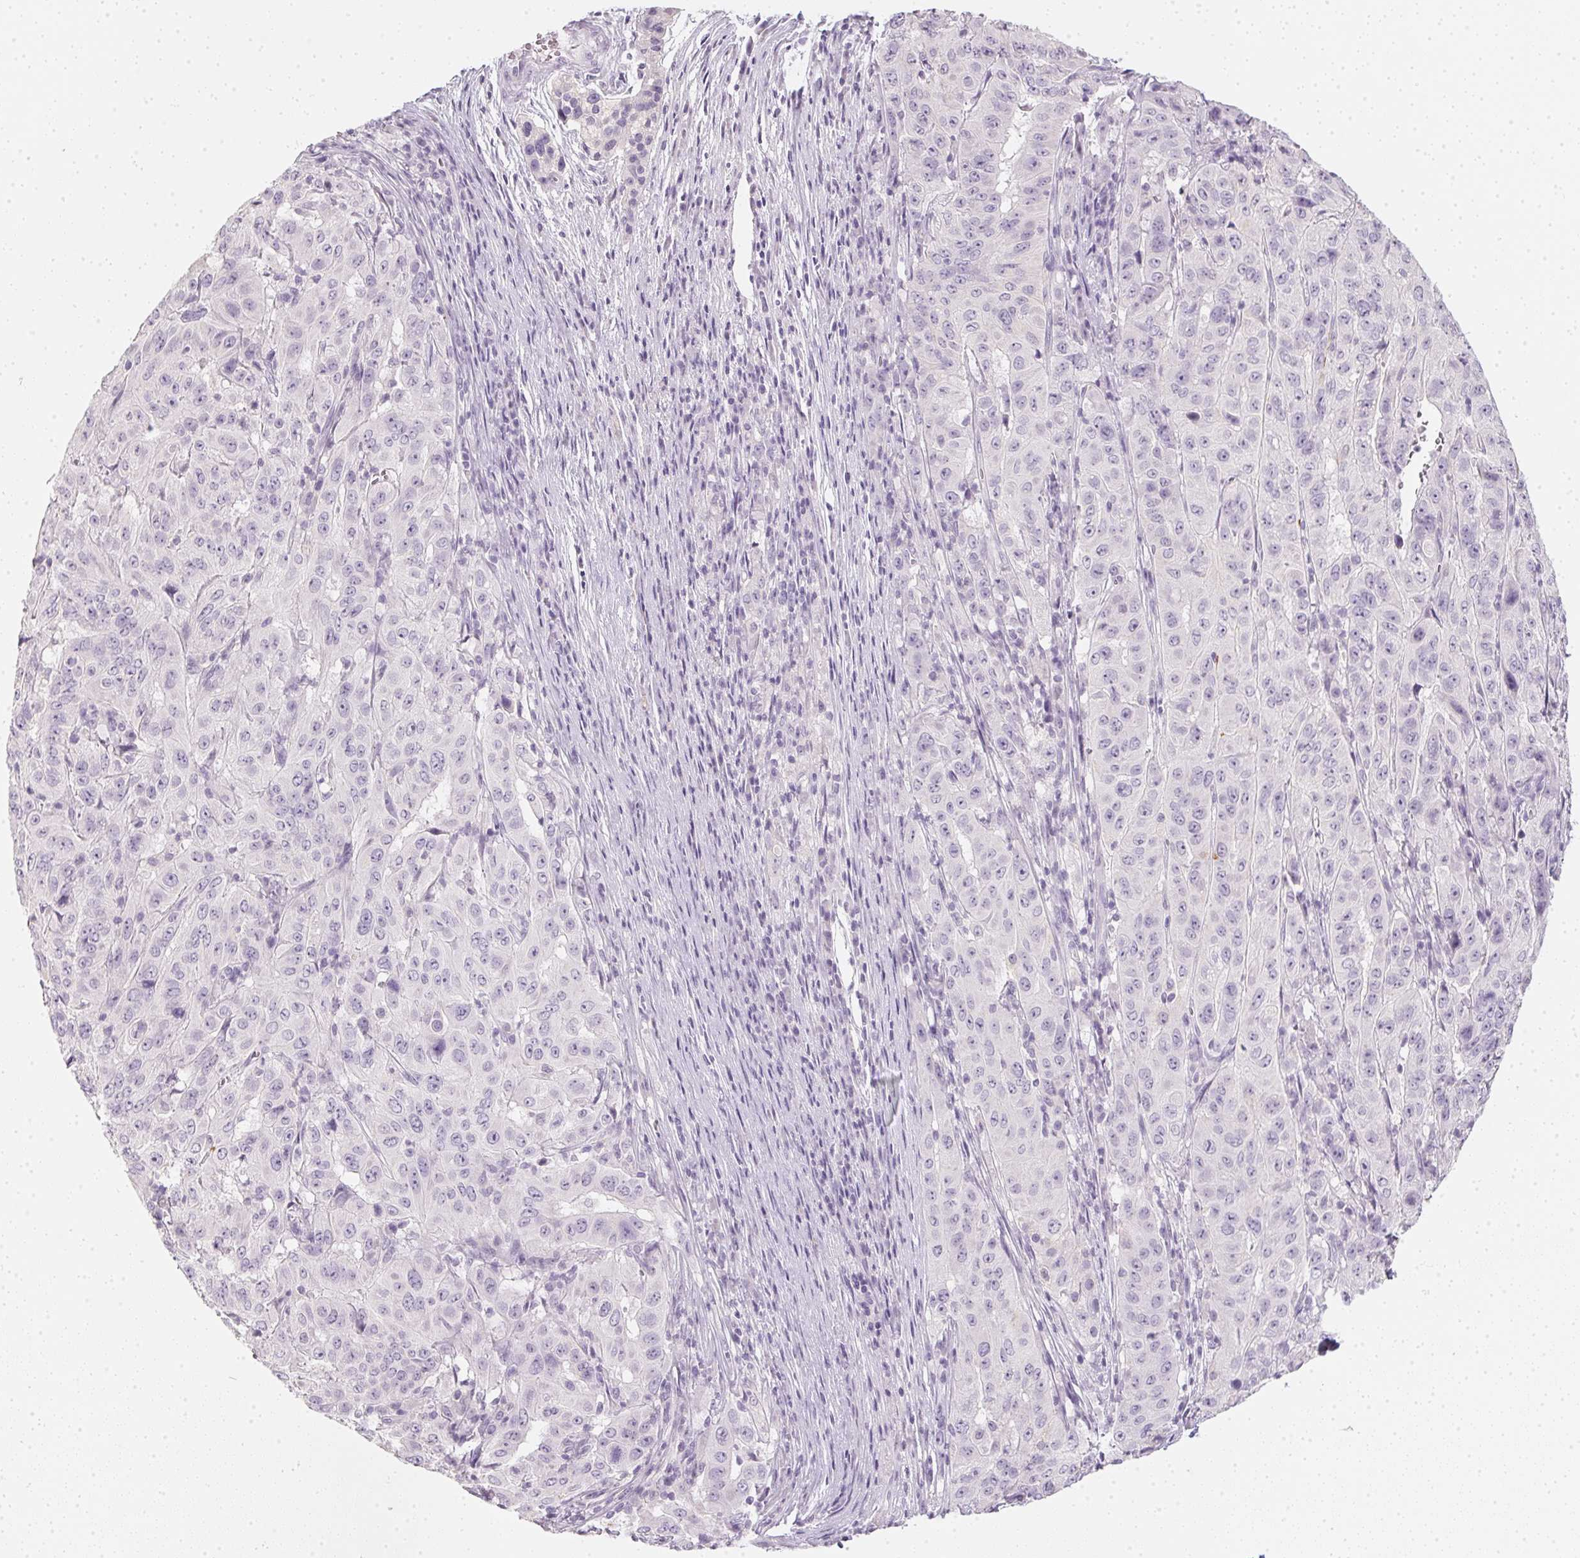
{"staining": {"intensity": "negative", "quantity": "none", "location": "none"}, "tissue": "pancreatic cancer", "cell_type": "Tumor cells", "image_type": "cancer", "snomed": [{"axis": "morphology", "description": "Adenocarcinoma, NOS"}, {"axis": "topography", "description": "Pancreas"}], "caption": "Protein analysis of pancreatic cancer reveals no significant positivity in tumor cells.", "gene": "TMEM72", "patient": {"sex": "male", "age": 63}}